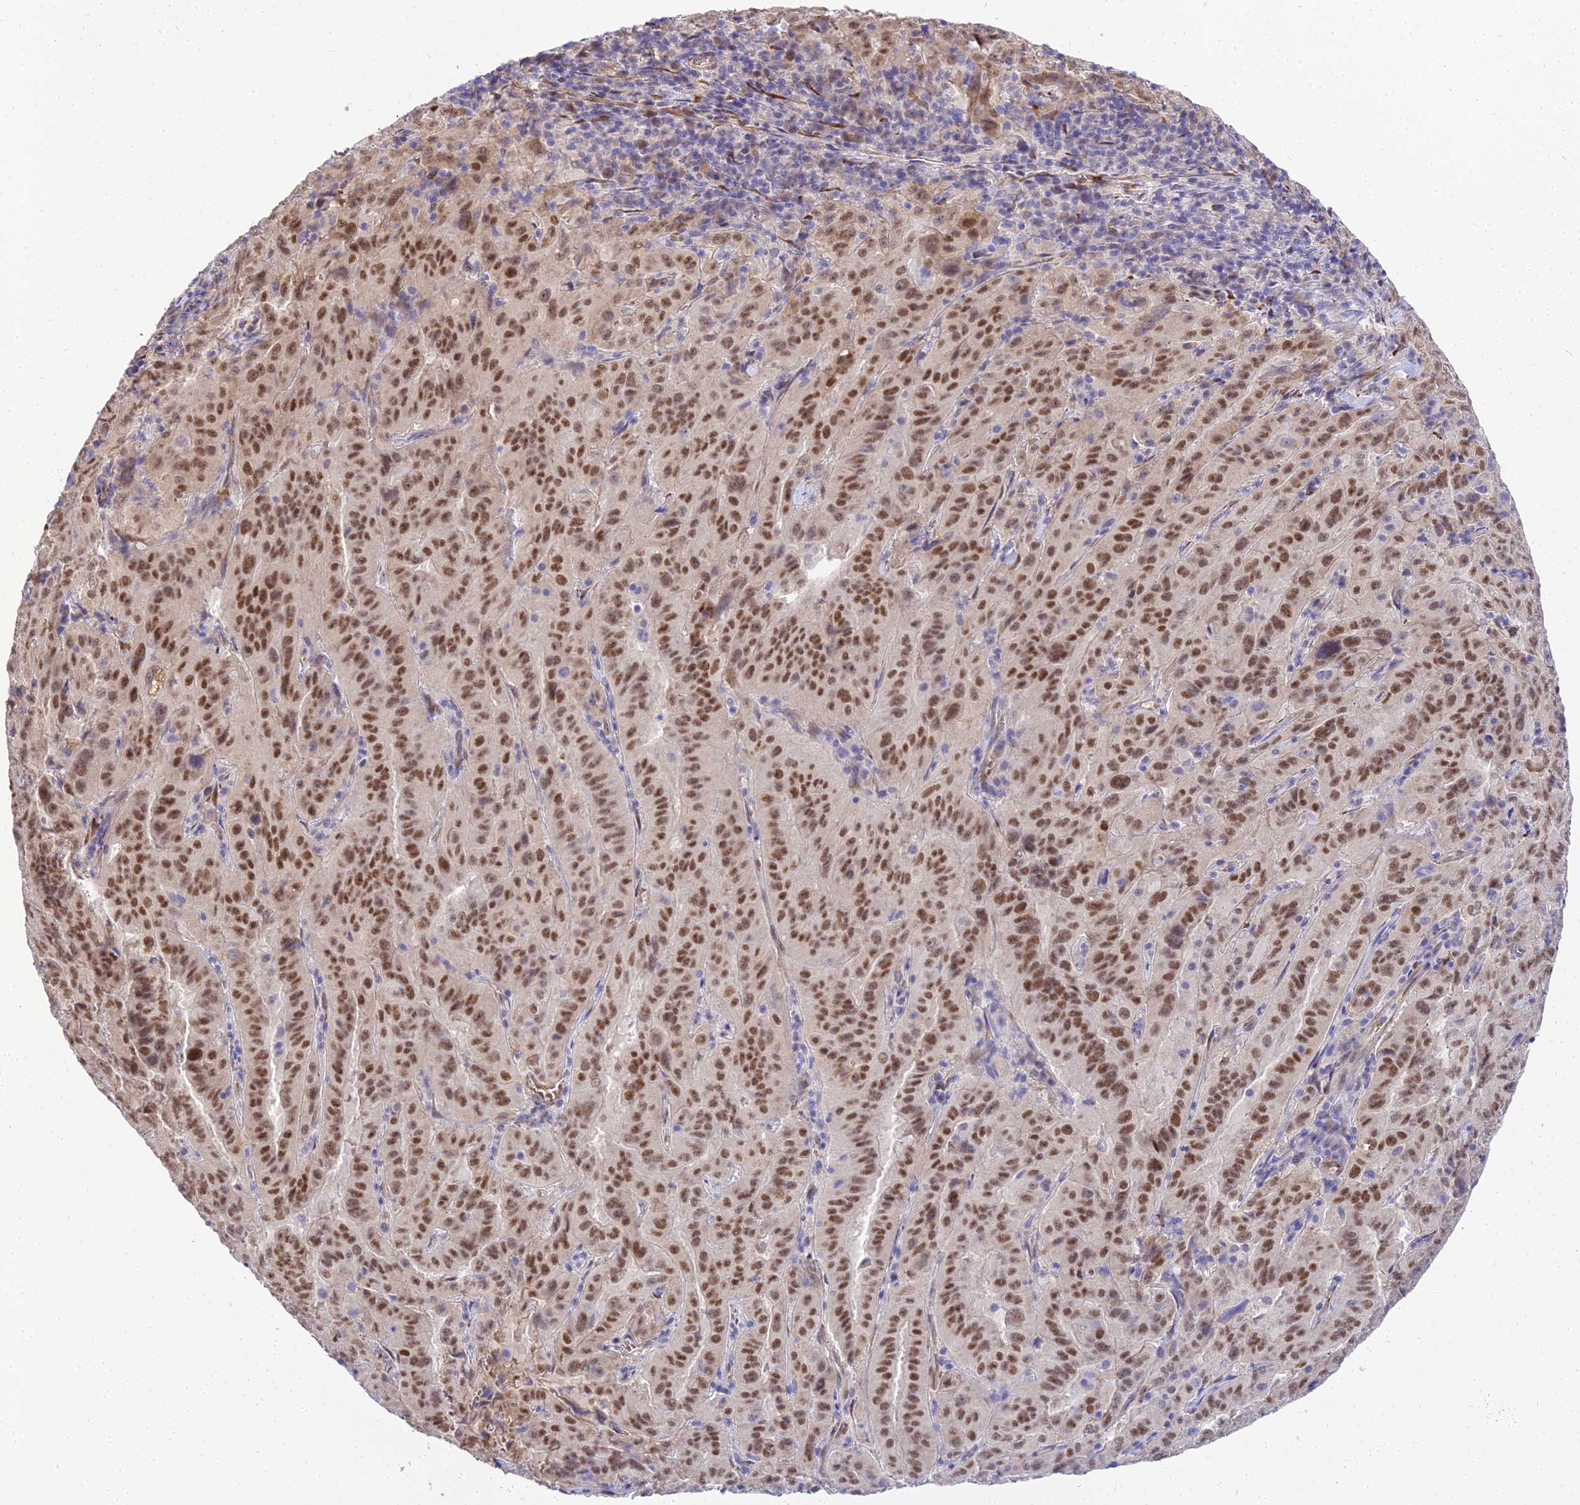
{"staining": {"intensity": "moderate", "quantity": ">75%", "location": "nuclear"}, "tissue": "pancreatic cancer", "cell_type": "Tumor cells", "image_type": "cancer", "snomed": [{"axis": "morphology", "description": "Adenocarcinoma, NOS"}, {"axis": "topography", "description": "Pancreas"}], "caption": "Immunohistochemical staining of human pancreatic adenocarcinoma reveals medium levels of moderate nuclear protein positivity in approximately >75% of tumor cells.", "gene": "BCL9", "patient": {"sex": "male", "age": 63}}